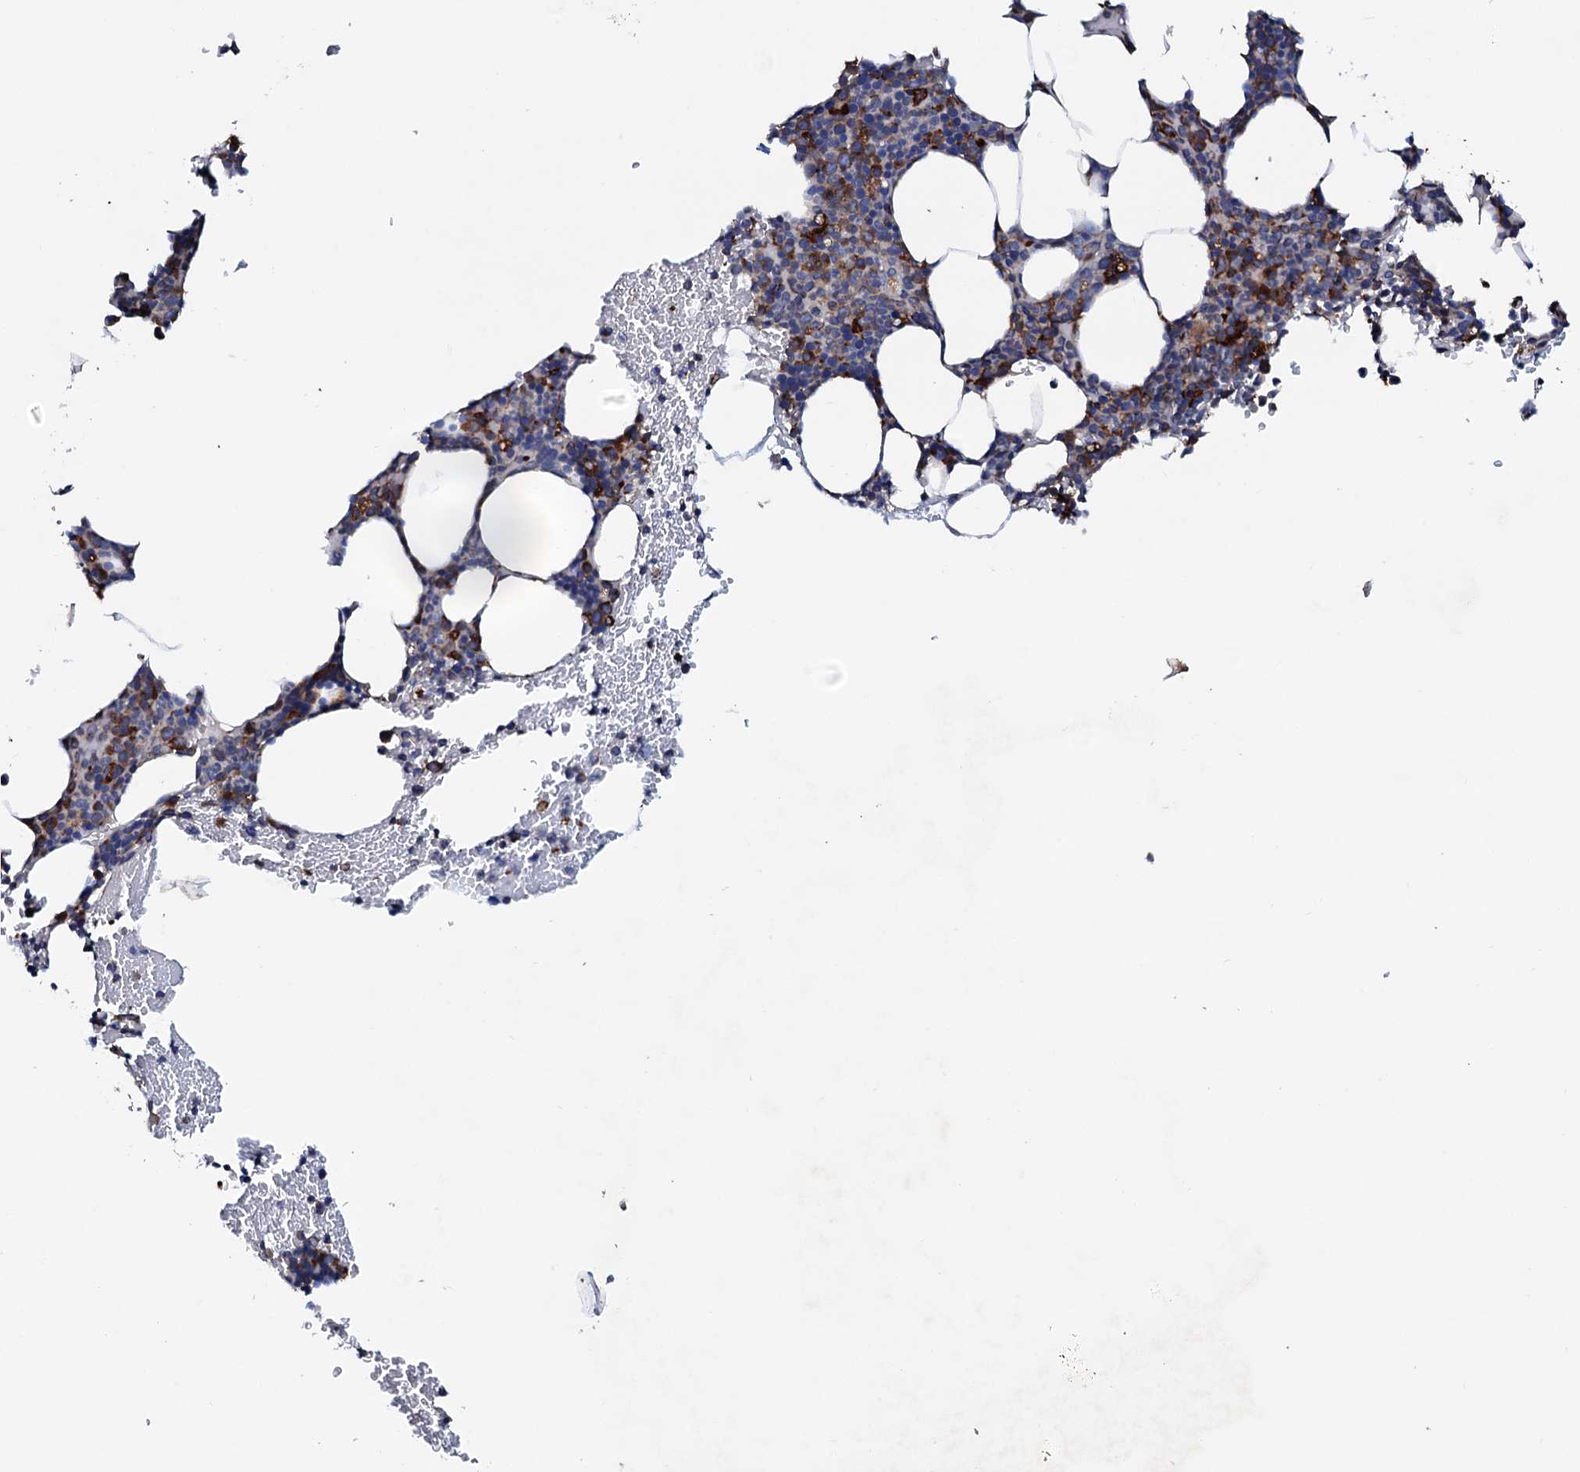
{"staining": {"intensity": "moderate", "quantity": "25%-75%", "location": "cytoplasmic/membranous"}, "tissue": "bone marrow", "cell_type": "Hematopoietic cells", "image_type": "normal", "snomed": [{"axis": "morphology", "description": "Normal tissue, NOS"}, {"axis": "topography", "description": "Bone marrow"}], "caption": "Moderate cytoplasmic/membranous staining is appreciated in approximately 25%-75% of hematopoietic cells in benign bone marrow. (DAB (3,3'-diaminobenzidine) IHC with brightfield microscopy, high magnification).", "gene": "P2RX4", "patient": {"sex": "female", "age": 77}}